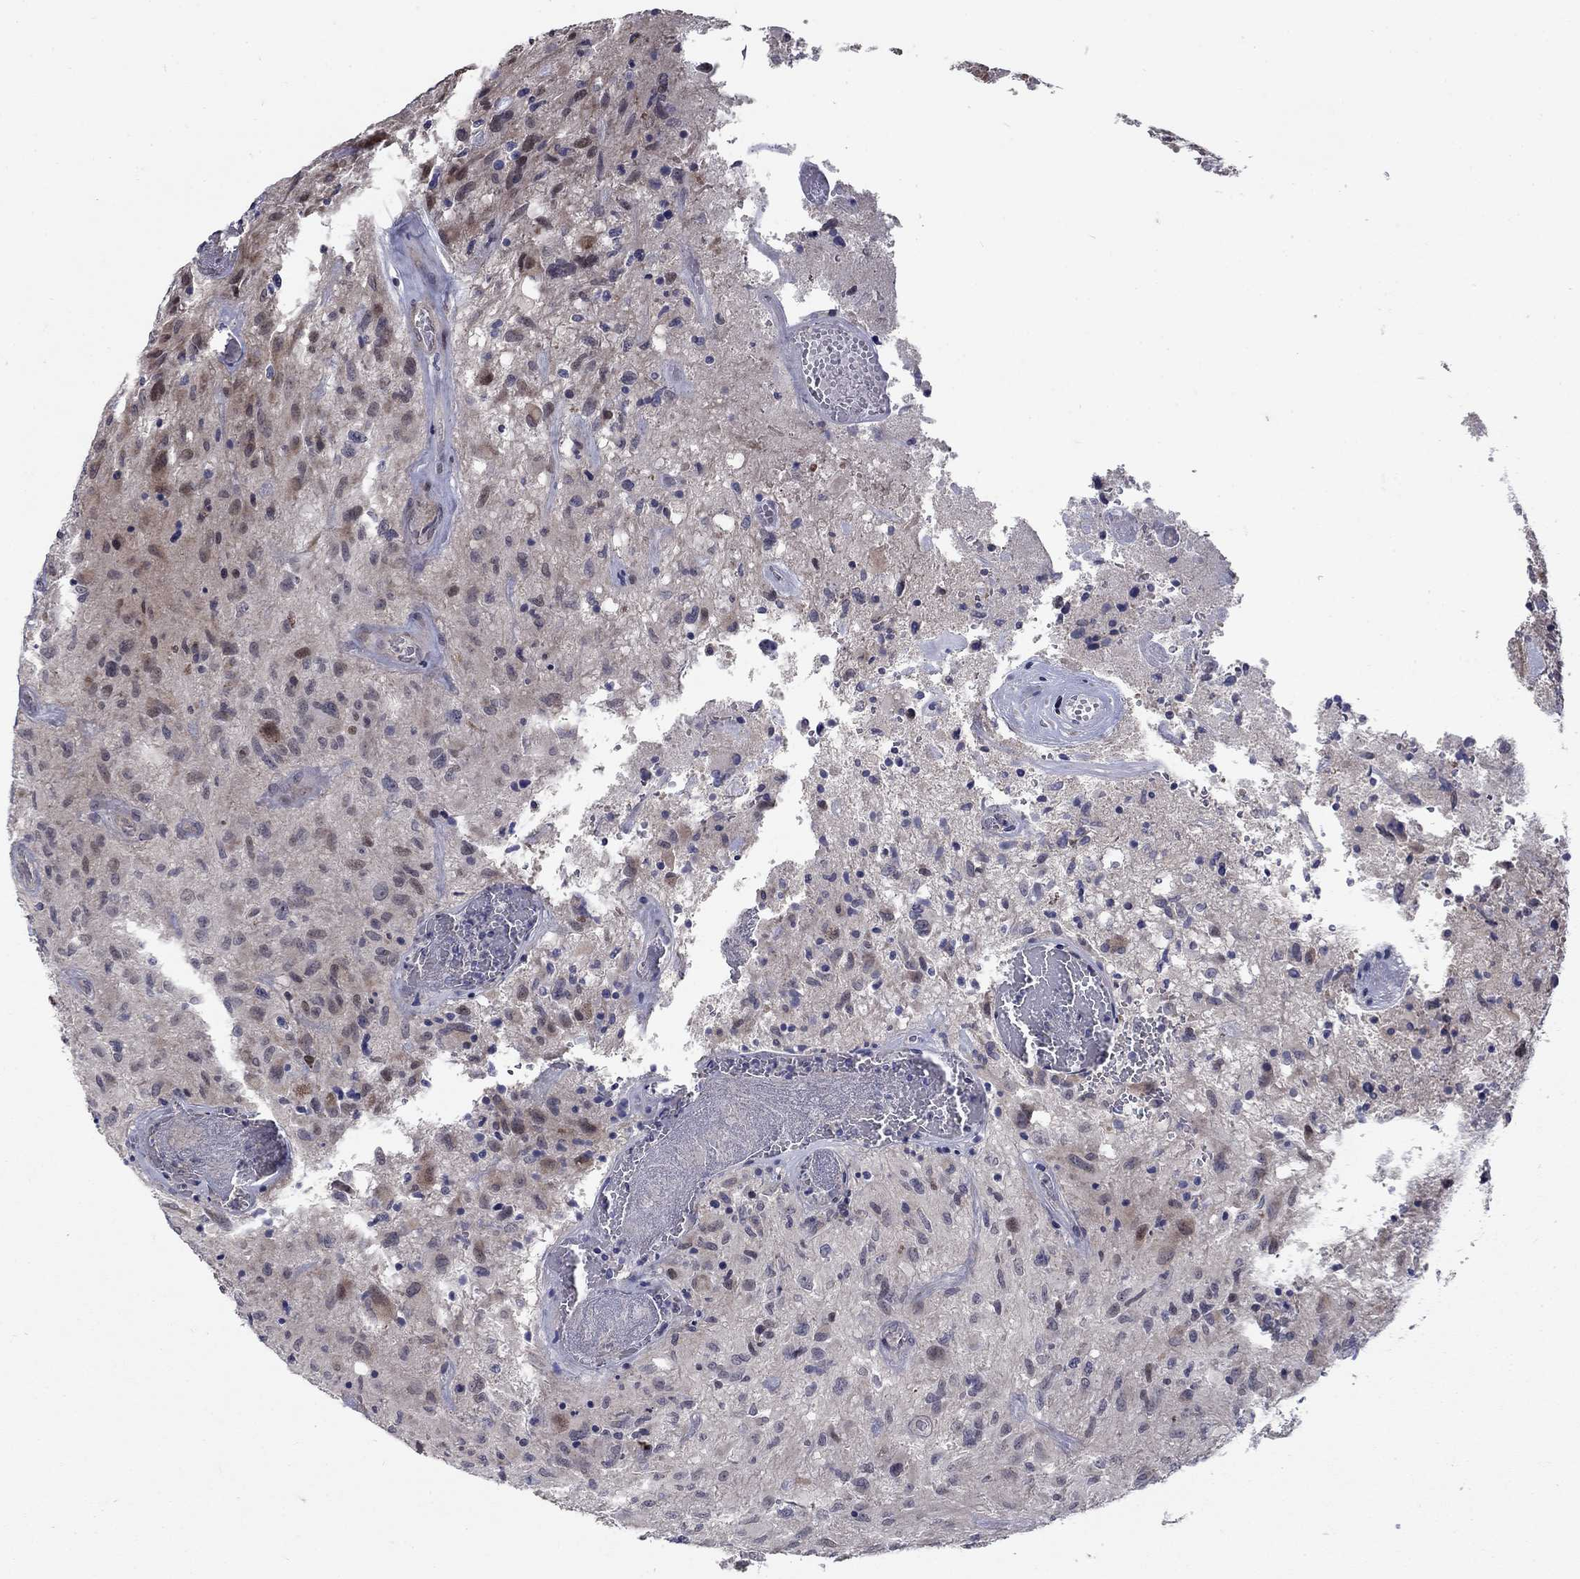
{"staining": {"intensity": "negative", "quantity": "none", "location": "none"}, "tissue": "glioma", "cell_type": "Tumor cells", "image_type": "cancer", "snomed": [{"axis": "morphology", "description": "Glioma, malignant, NOS"}, {"axis": "morphology", "description": "Glioma, malignant, High grade"}, {"axis": "topography", "description": "Brain"}], "caption": "IHC micrograph of neoplastic tissue: human glioma stained with DAB (3,3'-diaminobenzidine) reveals no significant protein positivity in tumor cells.", "gene": "FAM3B", "patient": {"sex": "female", "age": 71}}